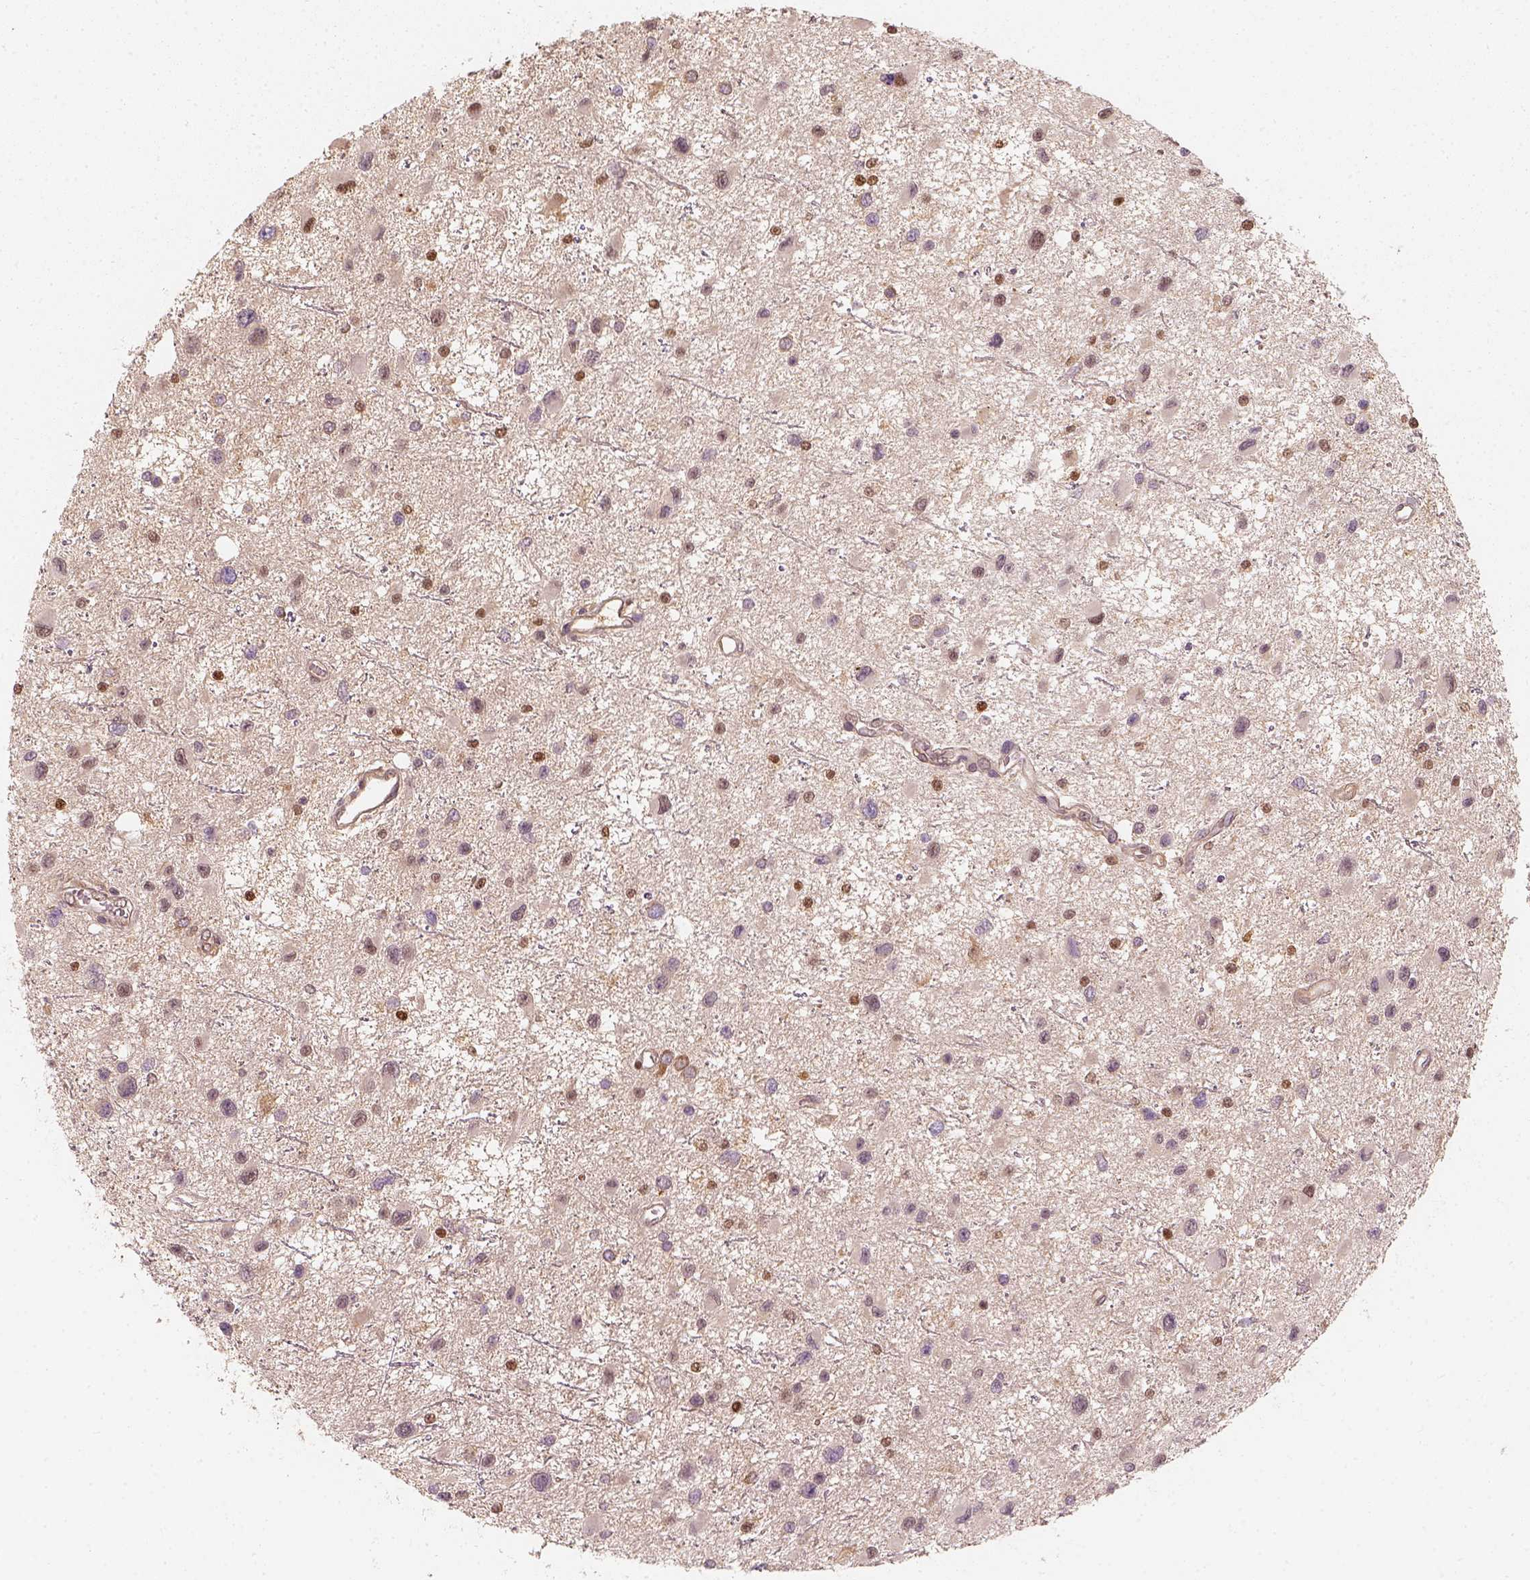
{"staining": {"intensity": "strong", "quantity": "25%-75%", "location": "nuclear"}, "tissue": "glioma", "cell_type": "Tumor cells", "image_type": "cancer", "snomed": [{"axis": "morphology", "description": "Glioma, malignant, Low grade"}, {"axis": "topography", "description": "Brain"}], "caption": "Strong nuclear positivity for a protein is seen in approximately 25%-75% of tumor cells of glioma using IHC.", "gene": "SQSTM1", "patient": {"sex": "female", "age": 32}}